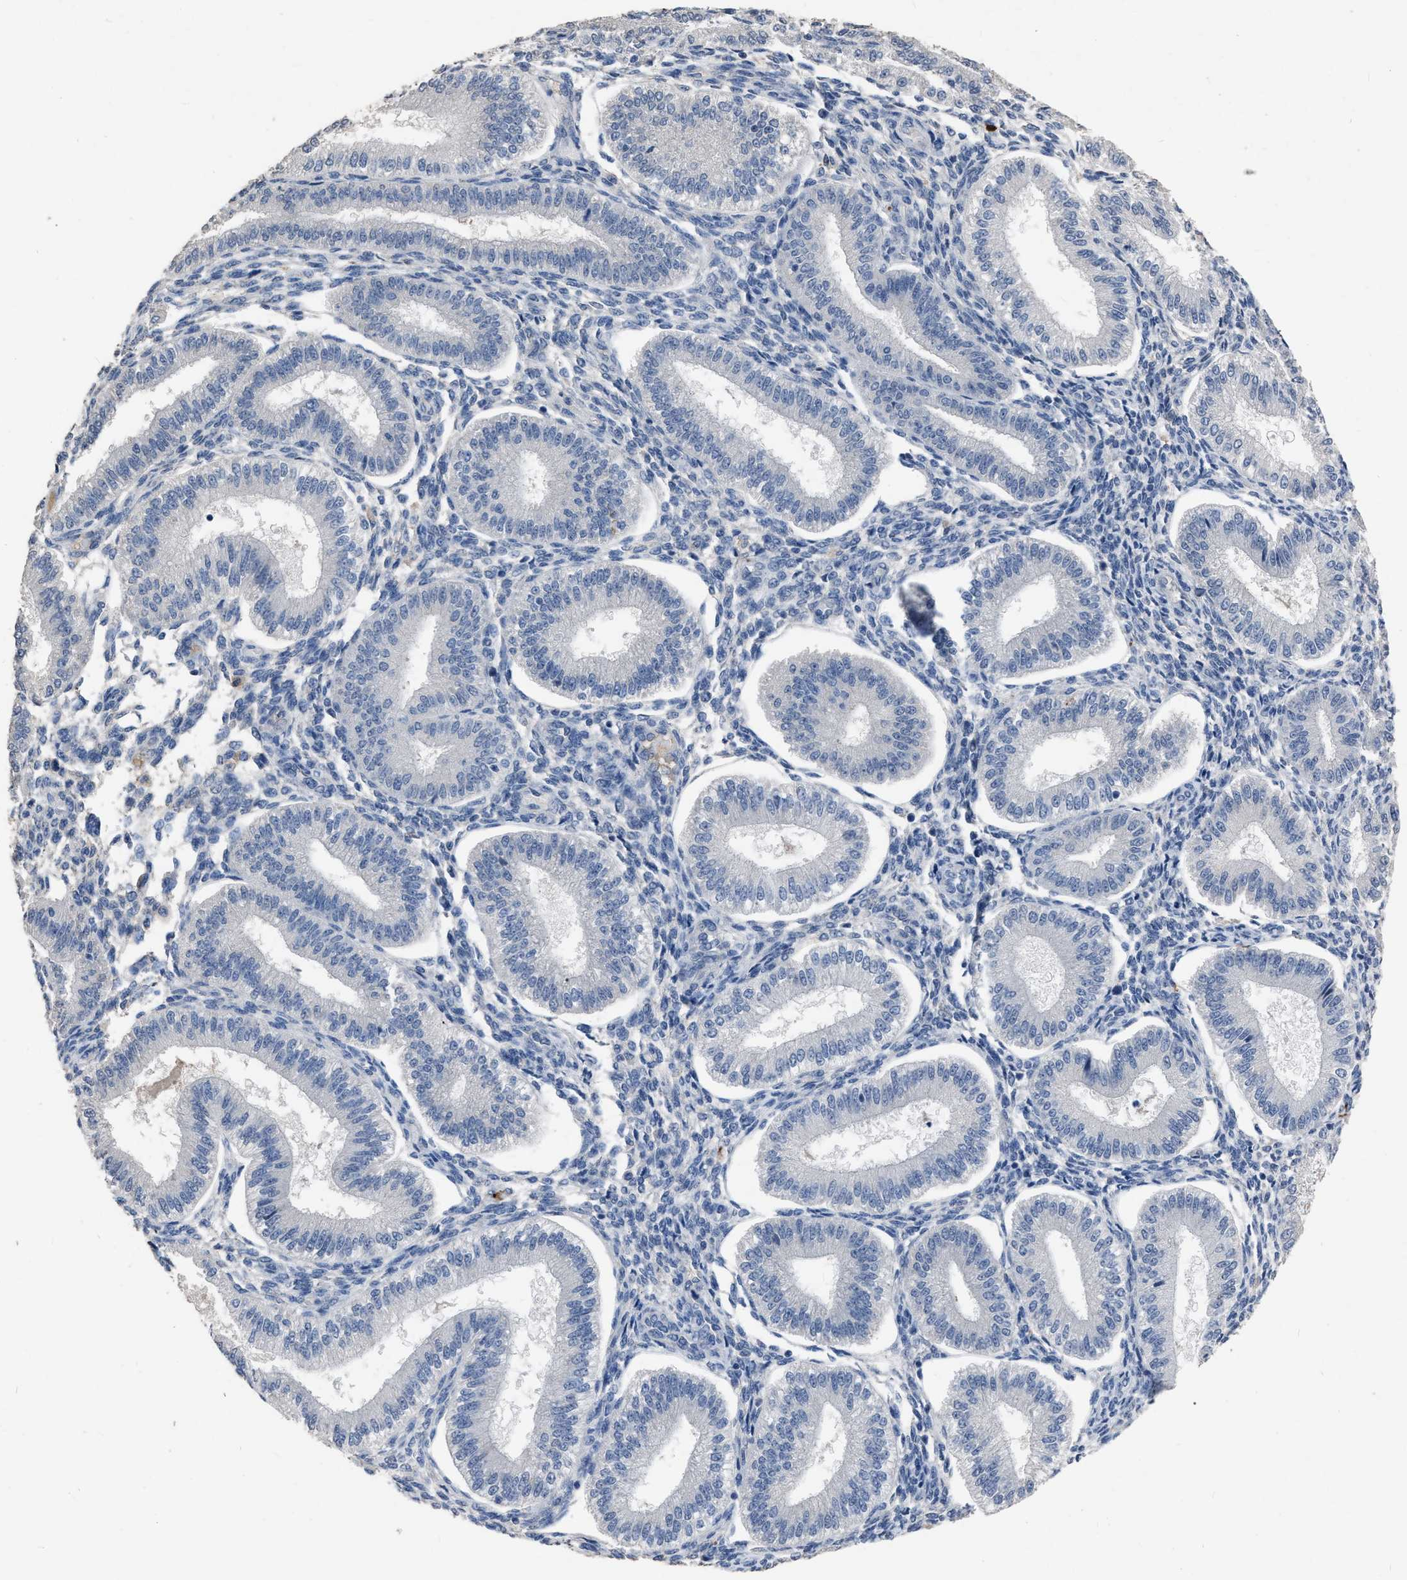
{"staining": {"intensity": "negative", "quantity": "none", "location": "none"}, "tissue": "endometrium", "cell_type": "Cells in endometrial stroma", "image_type": "normal", "snomed": [{"axis": "morphology", "description": "Normal tissue, NOS"}, {"axis": "topography", "description": "Endometrium"}], "caption": "Immunohistochemistry histopathology image of unremarkable endometrium: human endometrium stained with DAB reveals no significant protein positivity in cells in endometrial stroma.", "gene": "HABP2", "patient": {"sex": "female", "age": 39}}